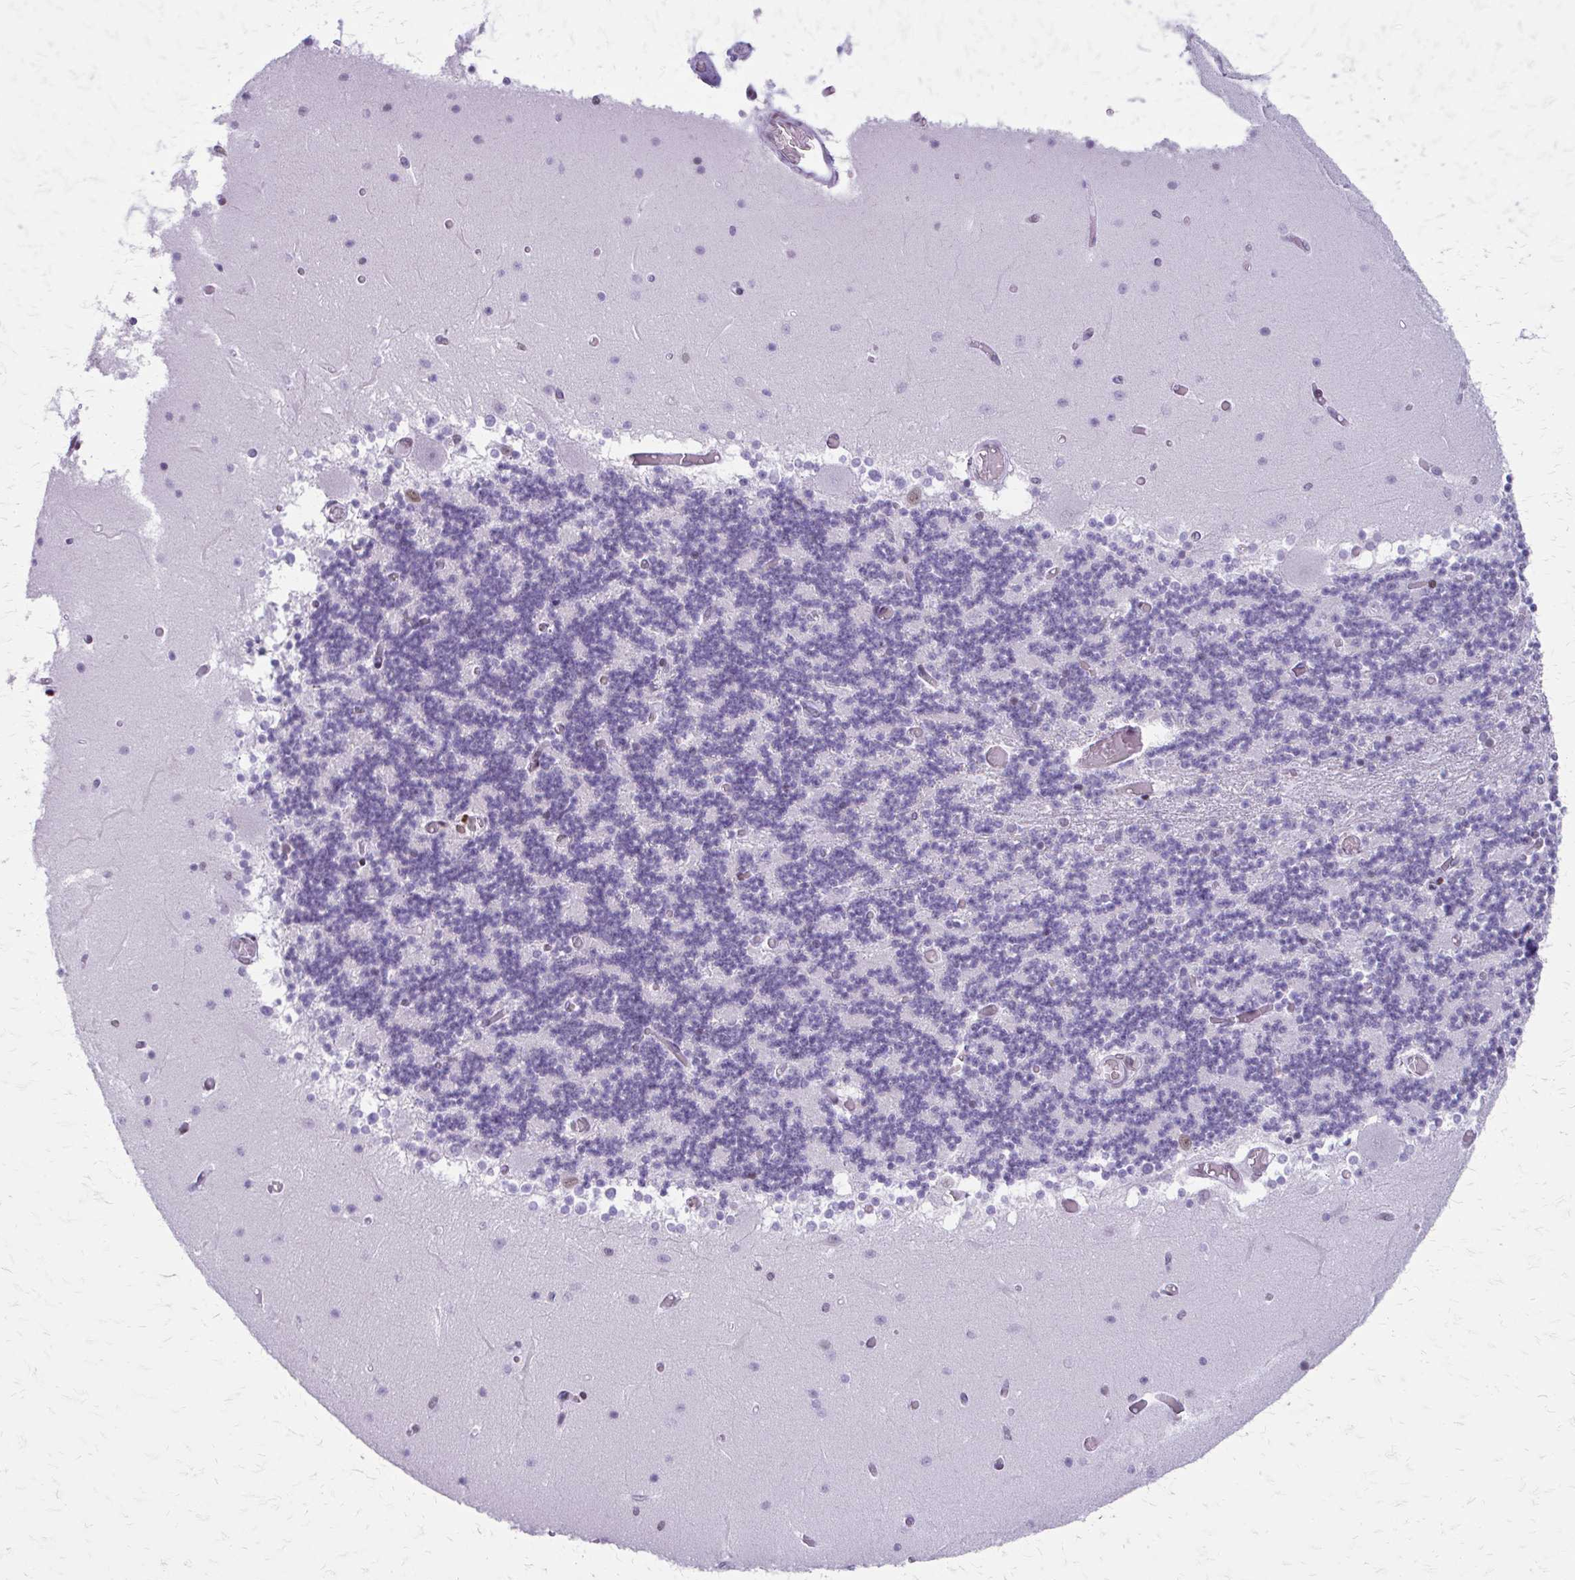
{"staining": {"intensity": "moderate", "quantity": "25%-75%", "location": "nuclear"}, "tissue": "cerebellum", "cell_type": "Cells in granular layer", "image_type": "normal", "snomed": [{"axis": "morphology", "description": "Normal tissue, NOS"}, {"axis": "topography", "description": "Cerebellum"}], "caption": "Moderate nuclear positivity for a protein is seen in approximately 25%-75% of cells in granular layer of normal cerebellum using immunohistochemistry.", "gene": "SS18", "patient": {"sex": "female", "age": 28}}